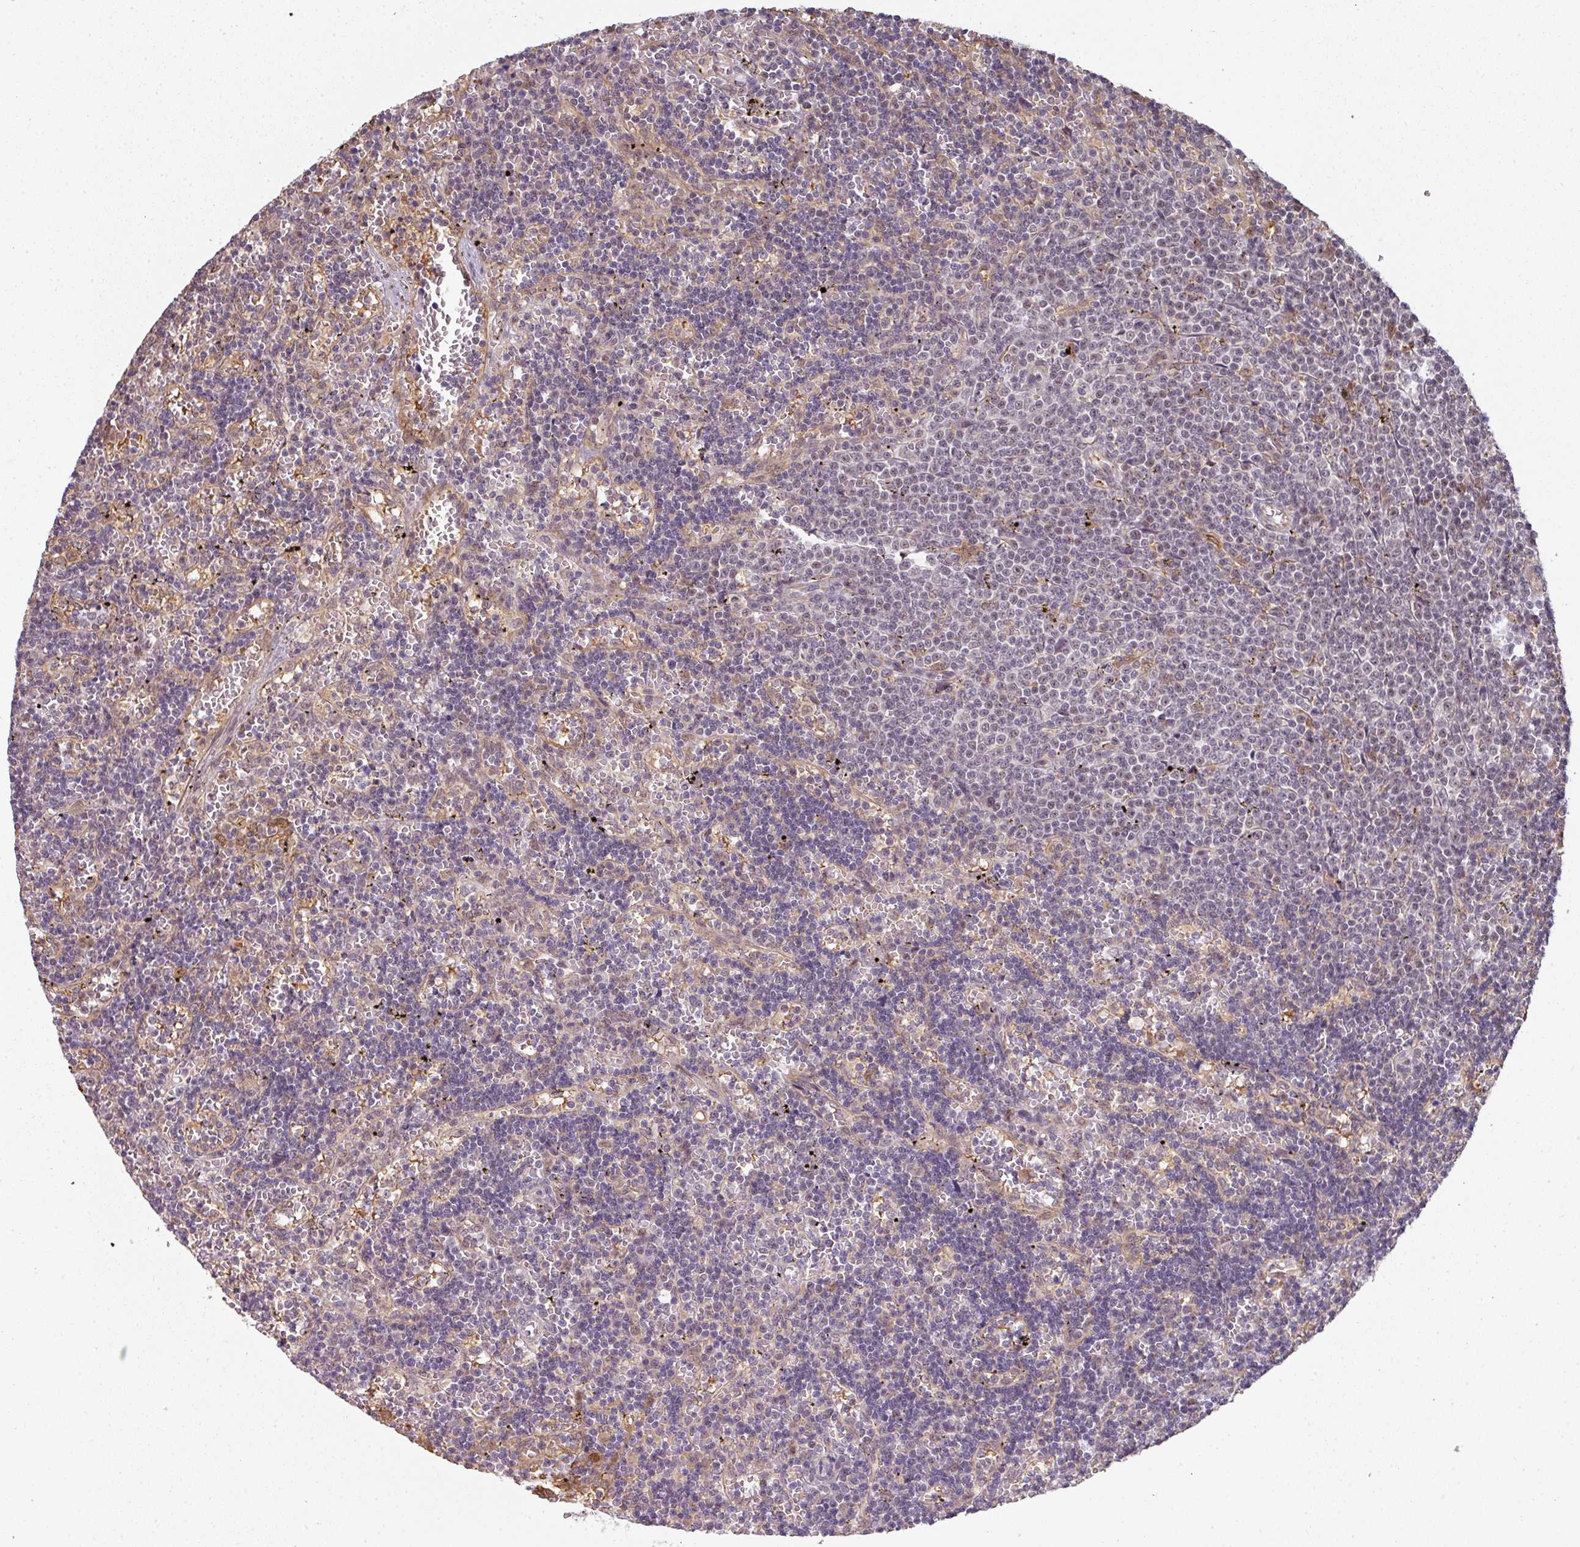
{"staining": {"intensity": "negative", "quantity": "none", "location": "none"}, "tissue": "lymphoma", "cell_type": "Tumor cells", "image_type": "cancer", "snomed": [{"axis": "morphology", "description": "Malignant lymphoma, non-Hodgkin's type, Low grade"}, {"axis": "topography", "description": "Spleen"}], "caption": "Lymphoma was stained to show a protein in brown. There is no significant positivity in tumor cells. (DAB immunohistochemistry (IHC), high magnification).", "gene": "GTF2H3", "patient": {"sex": "male", "age": 60}}